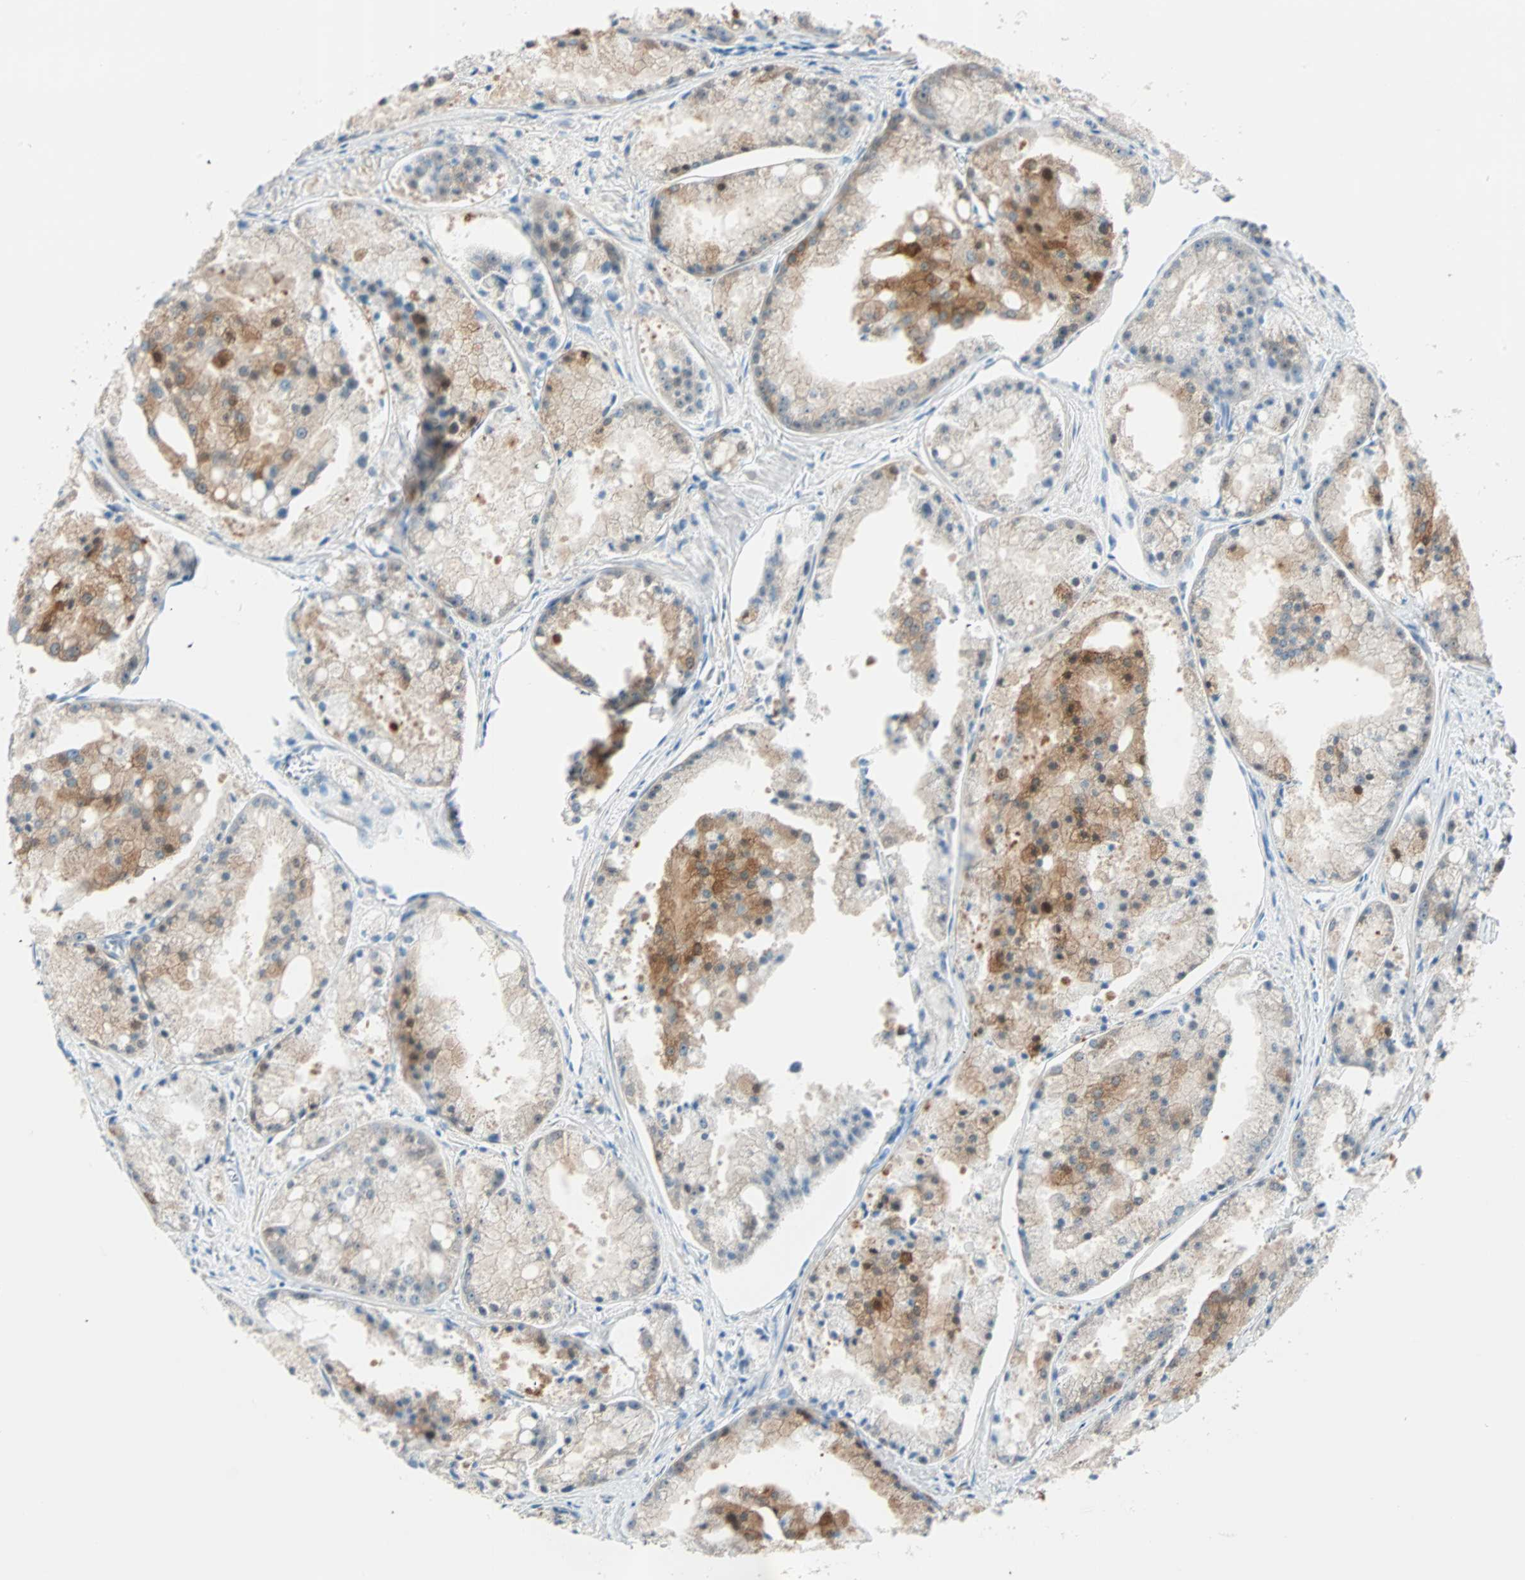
{"staining": {"intensity": "moderate", "quantity": "25%-75%", "location": "cytoplasmic/membranous"}, "tissue": "prostate cancer", "cell_type": "Tumor cells", "image_type": "cancer", "snomed": [{"axis": "morphology", "description": "Adenocarcinoma, Low grade"}, {"axis": "topography", "description": "Prostate"}], "caption": "About 25%-75% of tumor cells in prostate cancer (adenocarcinoma (low-grade)) display moderate cytoplasmic/membranous protein expression as visualized by brown immunohistochemical staining.", "gene": "ATF6", "patient": {"sex": "male", "age": 64}}